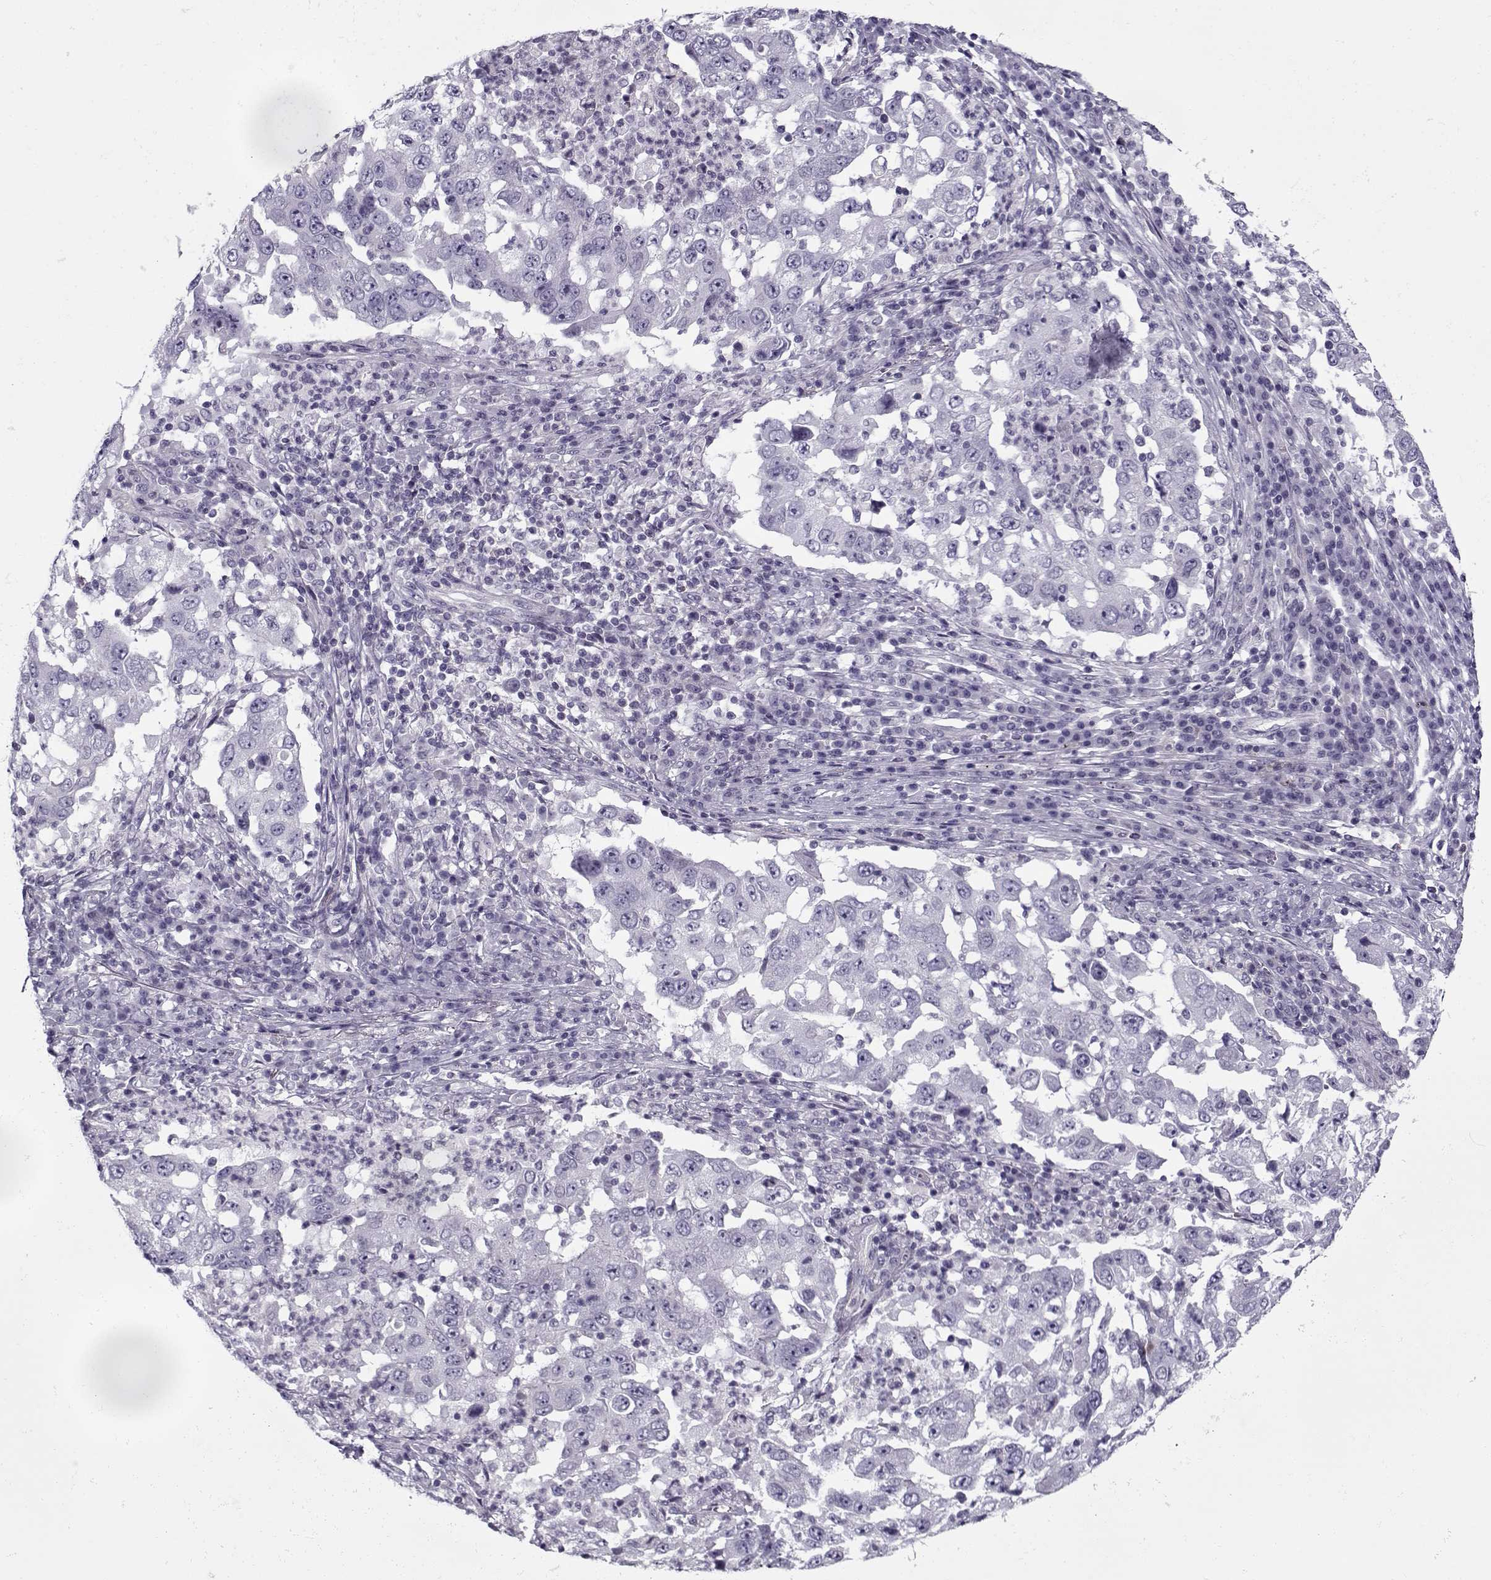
{"staining": {"intensity": "negative", "quantity": "none", "location": "none"}, "tissue": "lung cancer", "cell_type": "Tumor cells", "image_type": "cancer", "snomed": [{"axis": "morphology", "description": "Adenocarcinoma, NOS"}, {"axis": "topography", "description": "Lung"}], "caption": "This is an immunohistochemistry (IHC) micrograph of lung adenocarcinoma. There is no staining in tumor cells.", "gene": "PP2D1", "patient": {"sex": "male", "age": 73}}